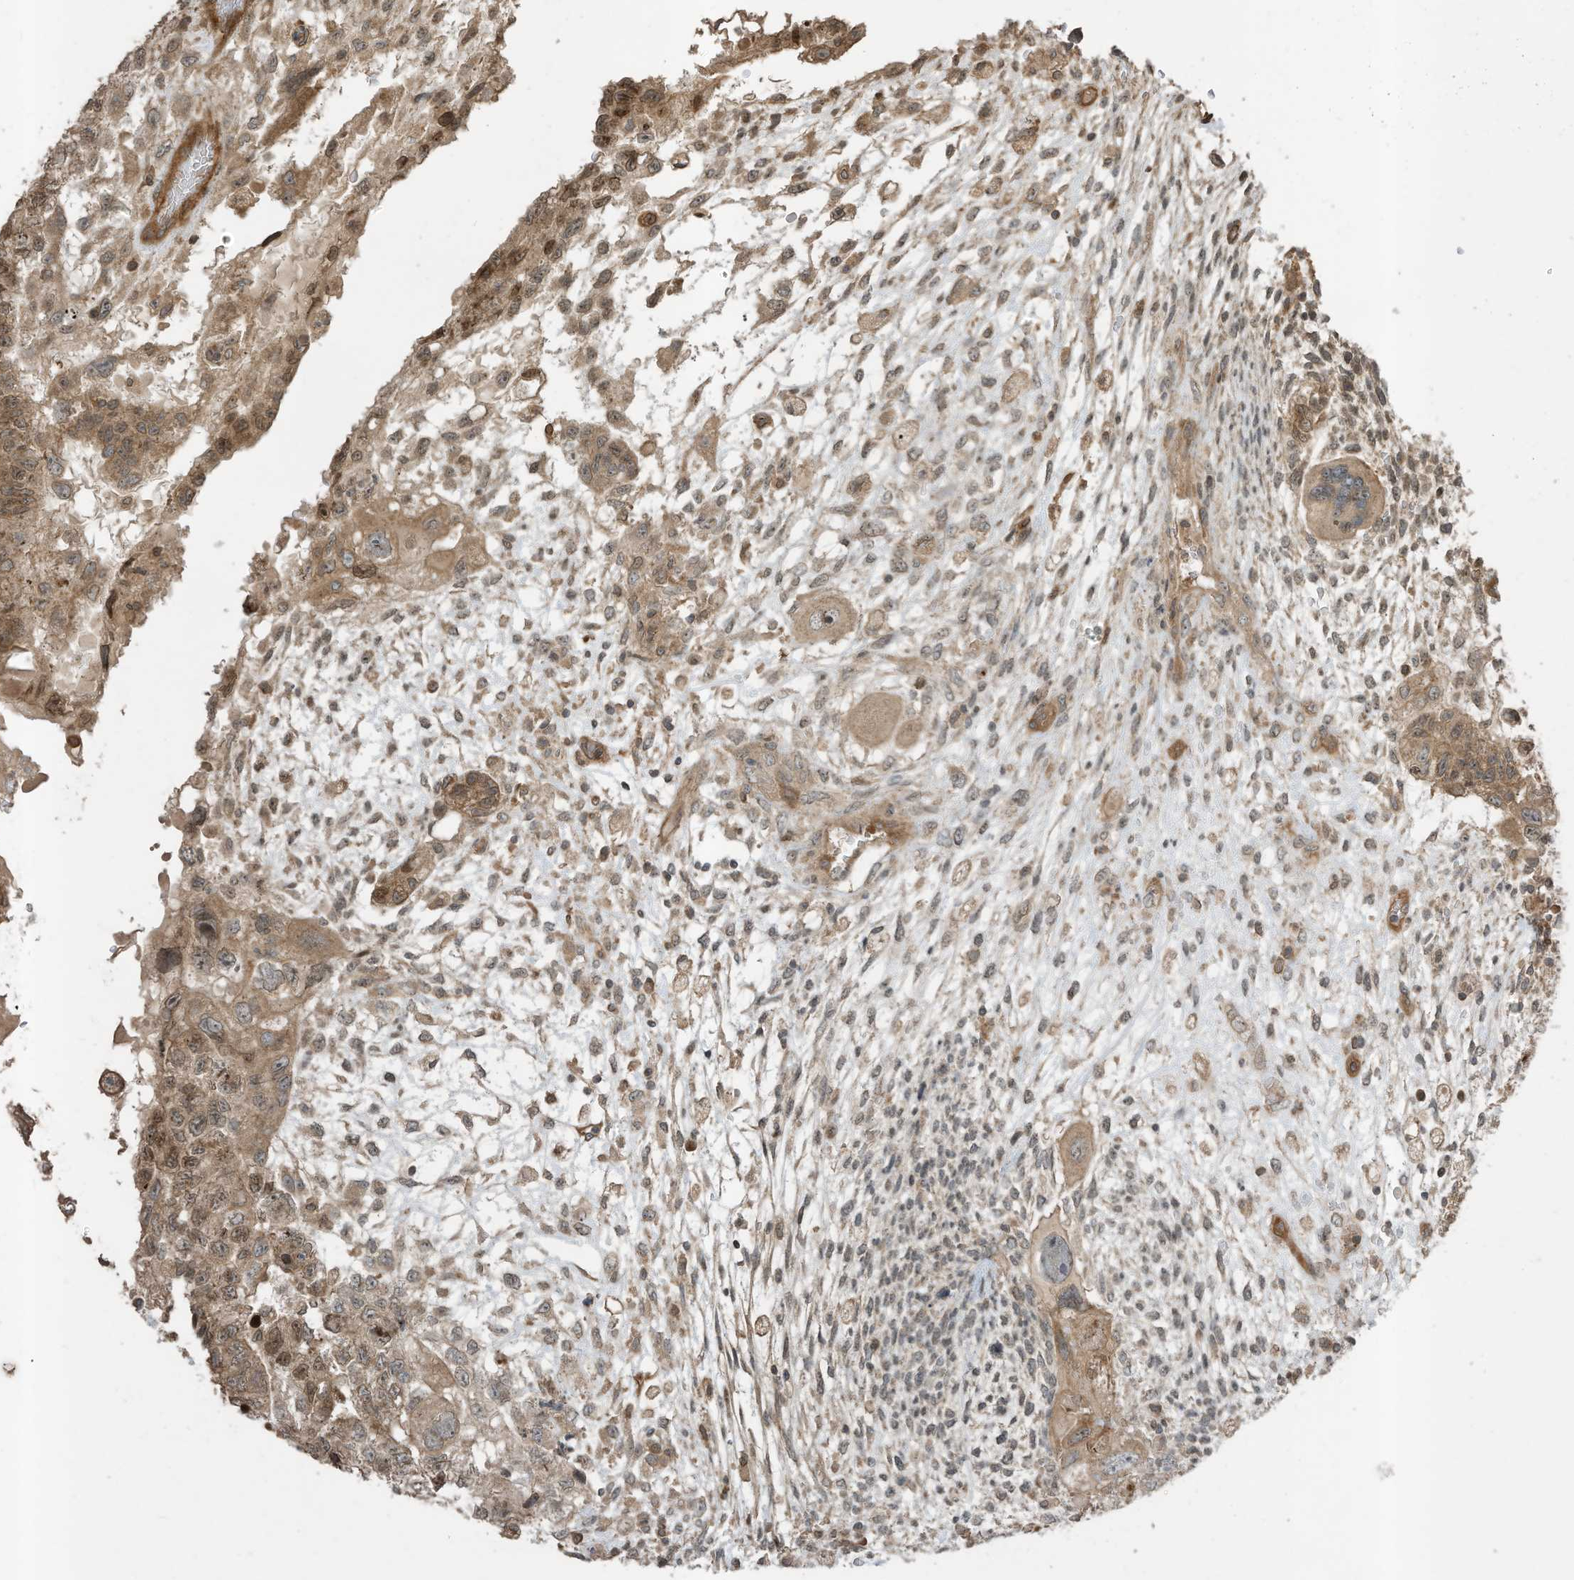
{"staining": {"intensity": "moderate", "quantity": ">75%", "location": "cytoplasmic/membranous"}, "tissue": "testis cancer", "cell_type": "Tumor cells", "image_type": "cancer", "snomed": [{"axis": "morphology", "description": "Carcinoma, Embryonal, NOS"}, {"axis": "topography", "description": "Testis"}], "caption": "Immunohistochemical staining of human testis embryonal carcinoma demonstrates medium levels of moderate cytoplasmic/membranous expression in approximately >75% of tumor cells. The staining is performed using DAB brown chromogen to label protein expression. The nuclei are counter-stained blue using hematoxylin.", "gene": "ZNF653", "patient": {"sex": "male", "age": 36}}